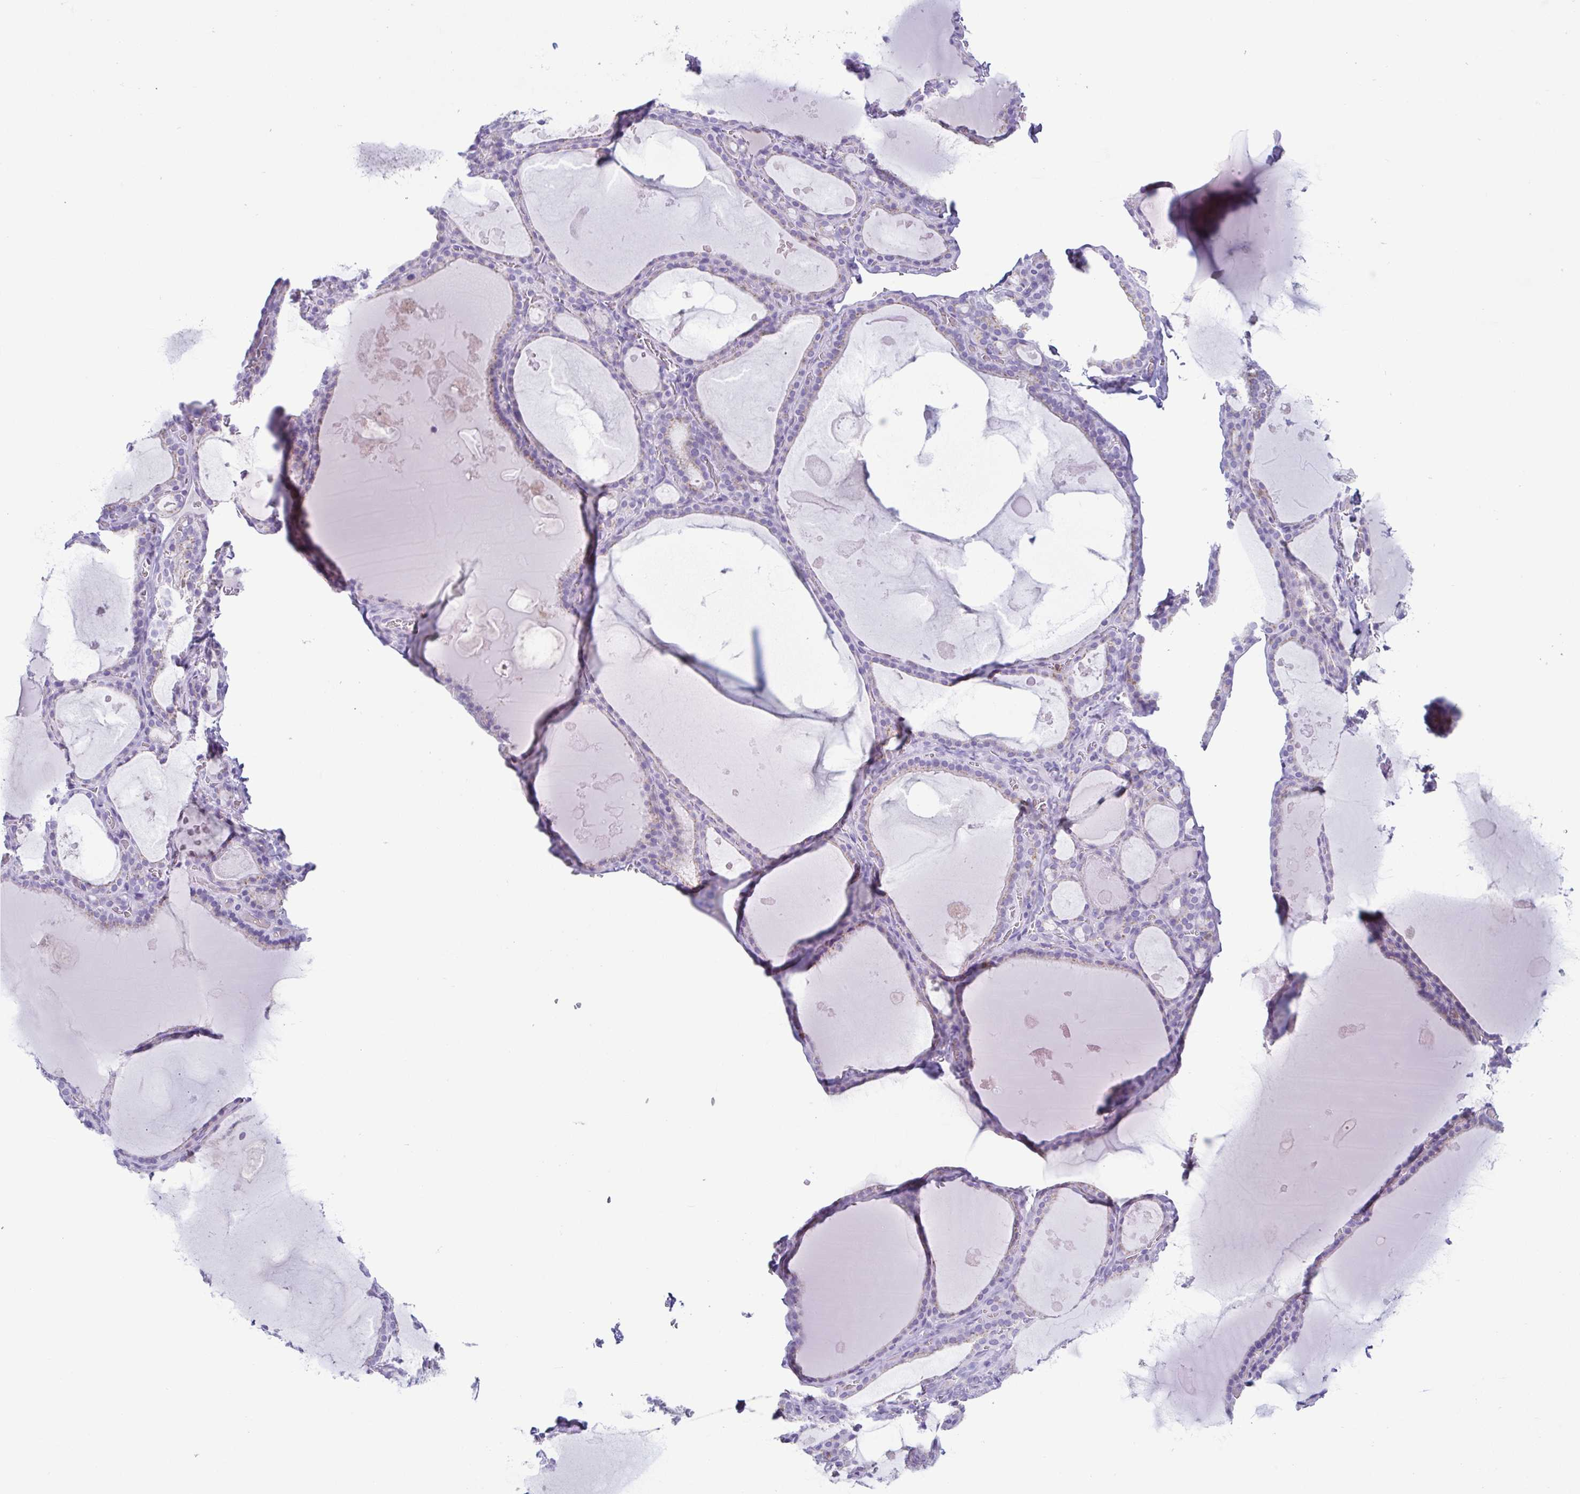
{"staining": {"intensity": "negative", "quantity": "none", "location": "none"}, "tissue": "thyroid gland", "cell_type": "Glandular cells", "image_type": "normal", "snomed": [{"axis": "morphology", "description": "Normal tissue, NOS"}, {"axis": "topography", "description": "Thyroid gland"}], "caption": "Histopathology image shows no protein positivity in glandular cells of unremarkable thyroid gland. The staining is performed using DAB (3,3'-diaminobenzidine) brown chromogen with nuclei counter-stained in using hematoxylin.", "gene": "AZU1", "patient": {"sex": "male", "age": 56}}